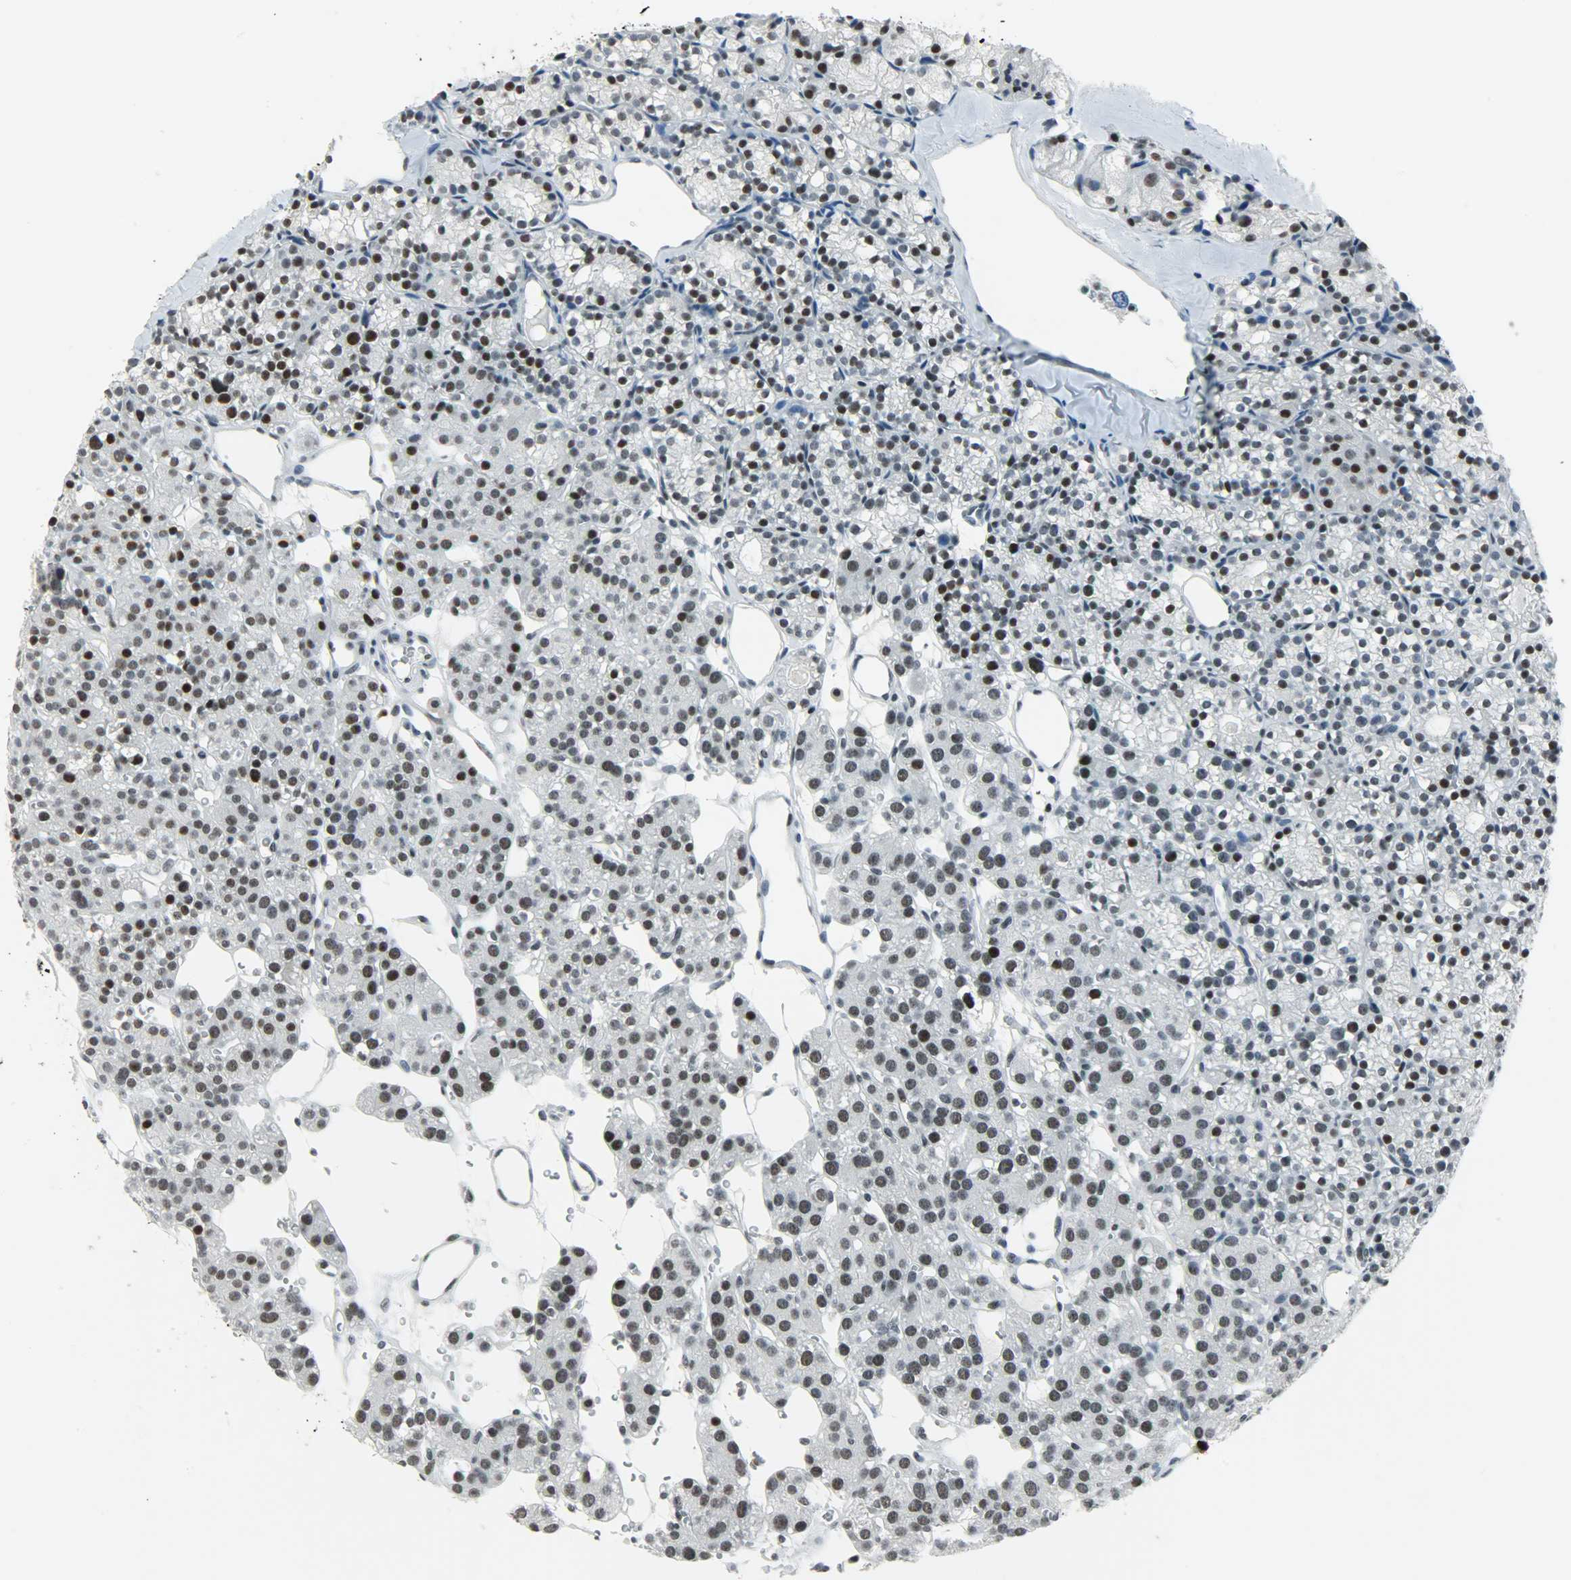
{"staining": {"intensity": "strong", "quantity": ">75%", "location": "nuclear"}, "tissue": "parathyroid gland", "cell_type": "Glandular cells", "image_type": "normal", "snomed": [{"axis": "morphology", "description": "Normal tissue, NOS"}, {"axis": "topography", "description": "Parathyroid gland"}], "caption": "Immunohistochemical staining of benign parathyroid gland shows strong nuclear protein positivity in approximately >75% of glandular cells.", "gene": "SNRPA", "patient": {"sex": "female", "age": 64}}